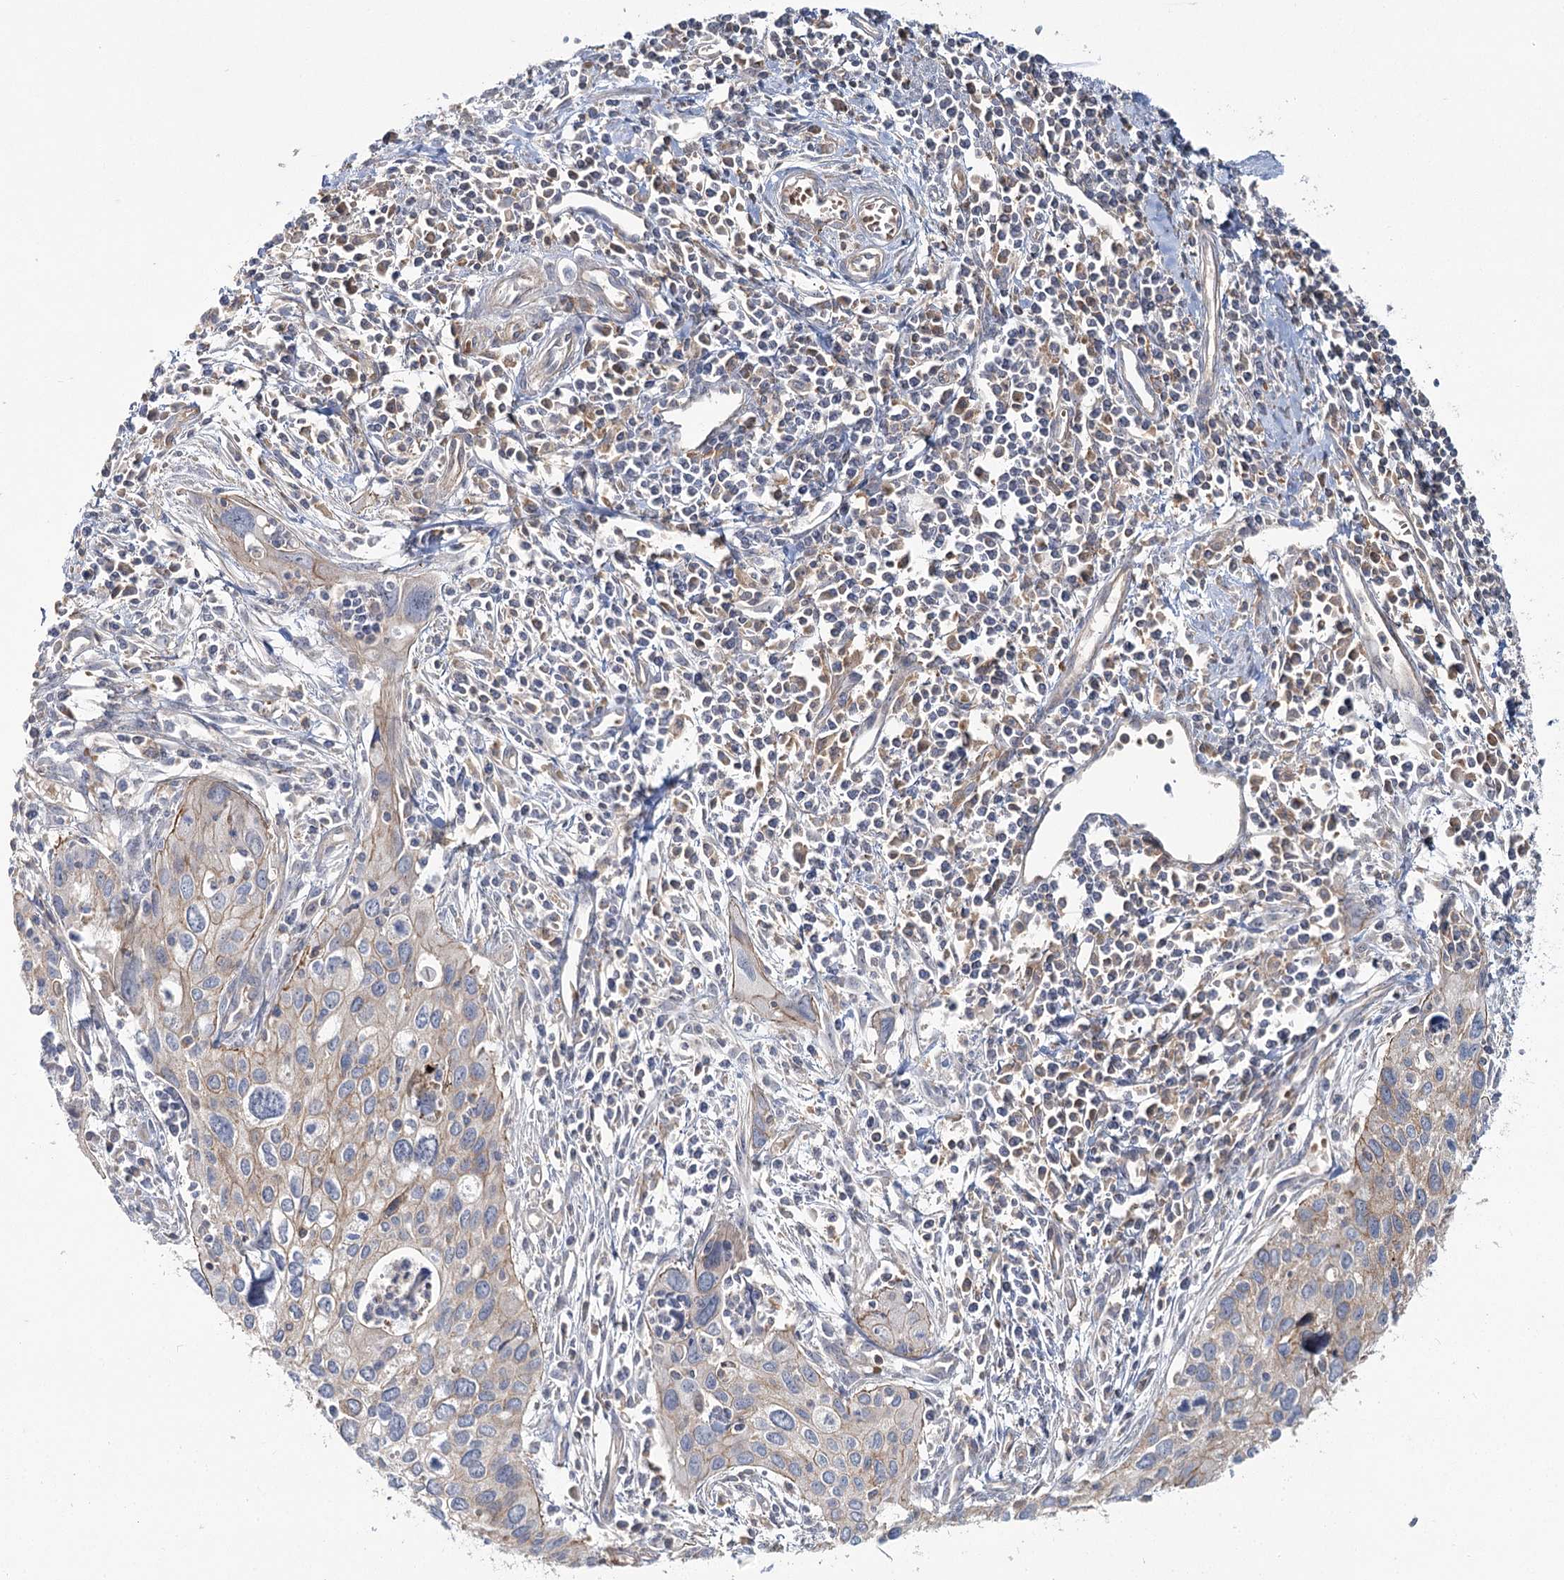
{"staining": {"intensity": "weak", "quantity": "<25%", "location": "cytoplasmic/membranous"}, "tissue": "cervical cancer", "cell_type": "Tumor cells", "image_type": "cancer", "snomed": [{"axis": "morphology", "description": "Squamous cell carcinoma, NOS"}, {"axis": "topography", "description": "Cervix"}], "caption": "A histopathology image of squamous cell carcinoma (cervical) stained for a protein demonstrates no brown staining in tumor cells.", "gene": "PCBD2", "patient": {"sex": "female", "age": 55}}